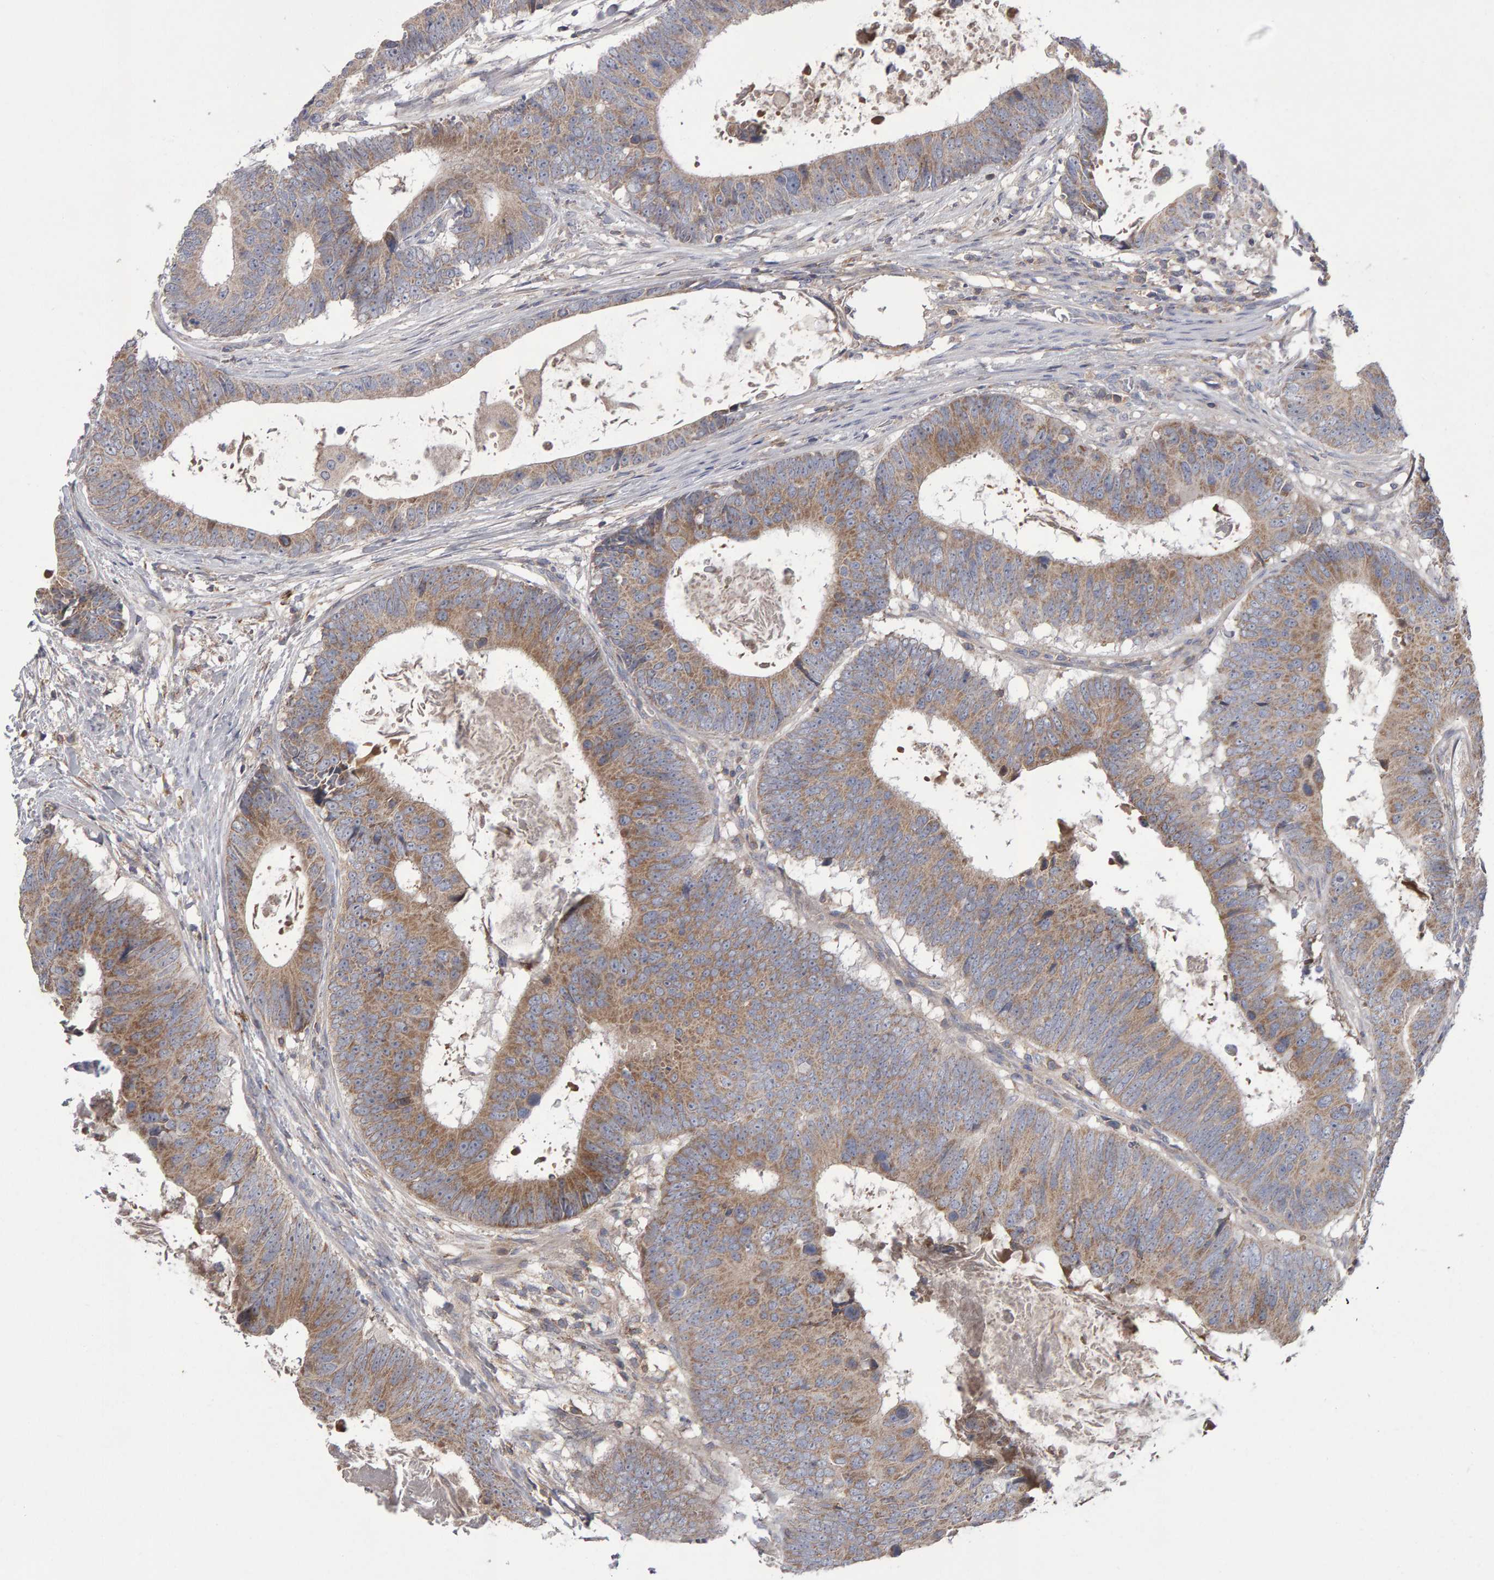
{"staining": {"intensity": "moderate", "quantity": ">75%", "location": "cytoplasmic/membranous"}, "tissue": "colorectal cancer", "cell_type": "Tumor cells", "image_type": "cancer", "snomed": [{"axis": "morphology", "description": "Adenocarcinoma, NOS"}, {"axis": "topography", "description": "Colon"}], "caption": "Colorectal cancer was stained to show a protein in brown. There is medium levels of moderate cytoplasmic/membranous positivity in approximately >75% of tumor cells.", "gene": "PGS1", "patient": {"sex": "male", "age": 56}}